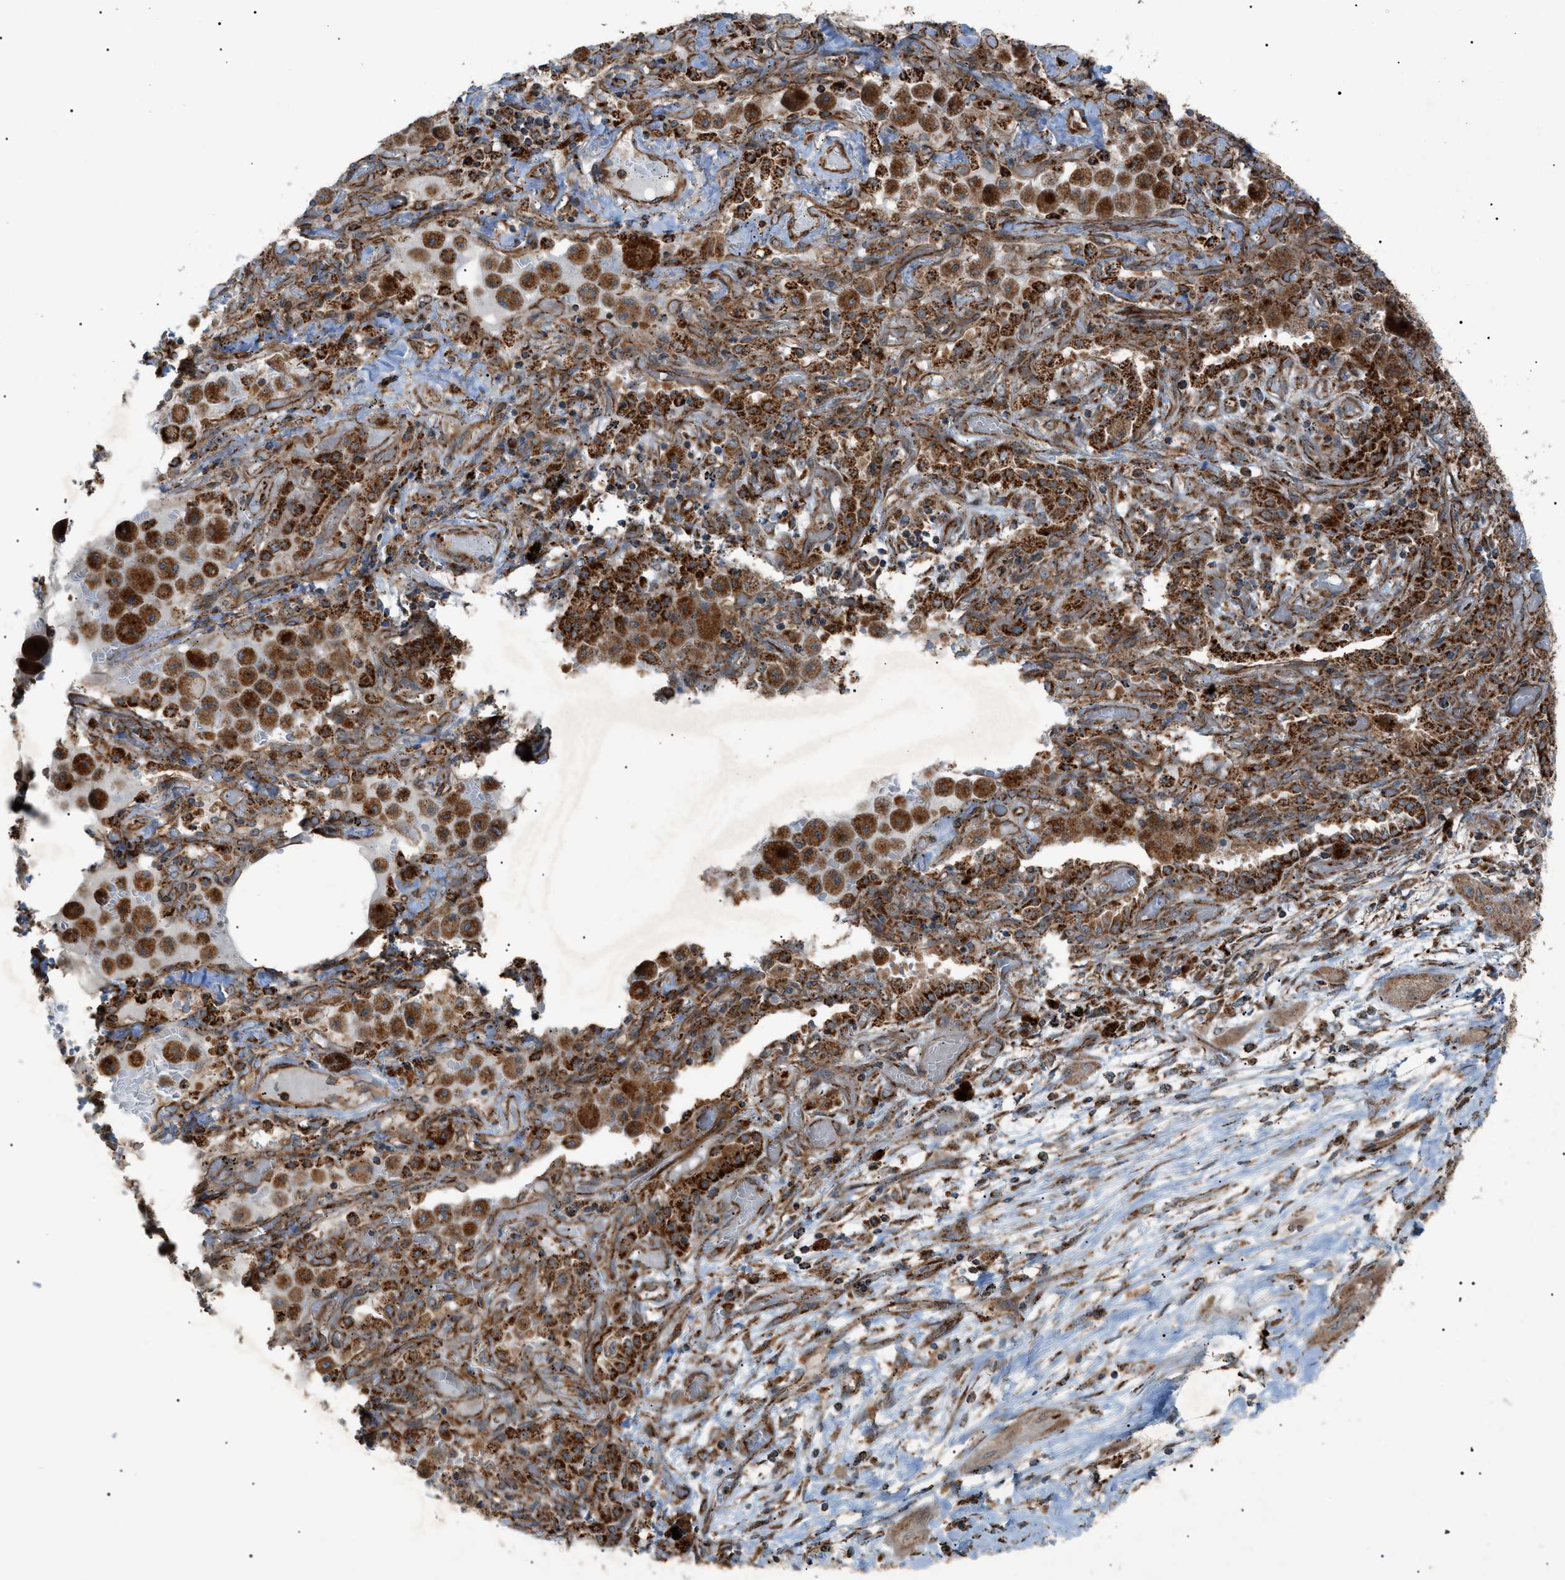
{"staining": {"intensity": "strong", "quantity": ">75%", "location": "cytoplasmic/membranous"}, "tissue": "lung cancer", "cell_type": "Tumor cells", "image_type": "cancer", "snomed": [{"axis": "morphology", "description": "Squamous cell carcinoma, NOS"}, {"axis": "topography", "description": "Lung"}], "caption": "A histopathology image of lung cancer (squamous cell carcinoma) stained for a protein reveals strong cytoplasmic/membranous brown staining in tumor cells.", "gene": "C1GALT1C1", "patient": {"sex": "female", "age": 47}}